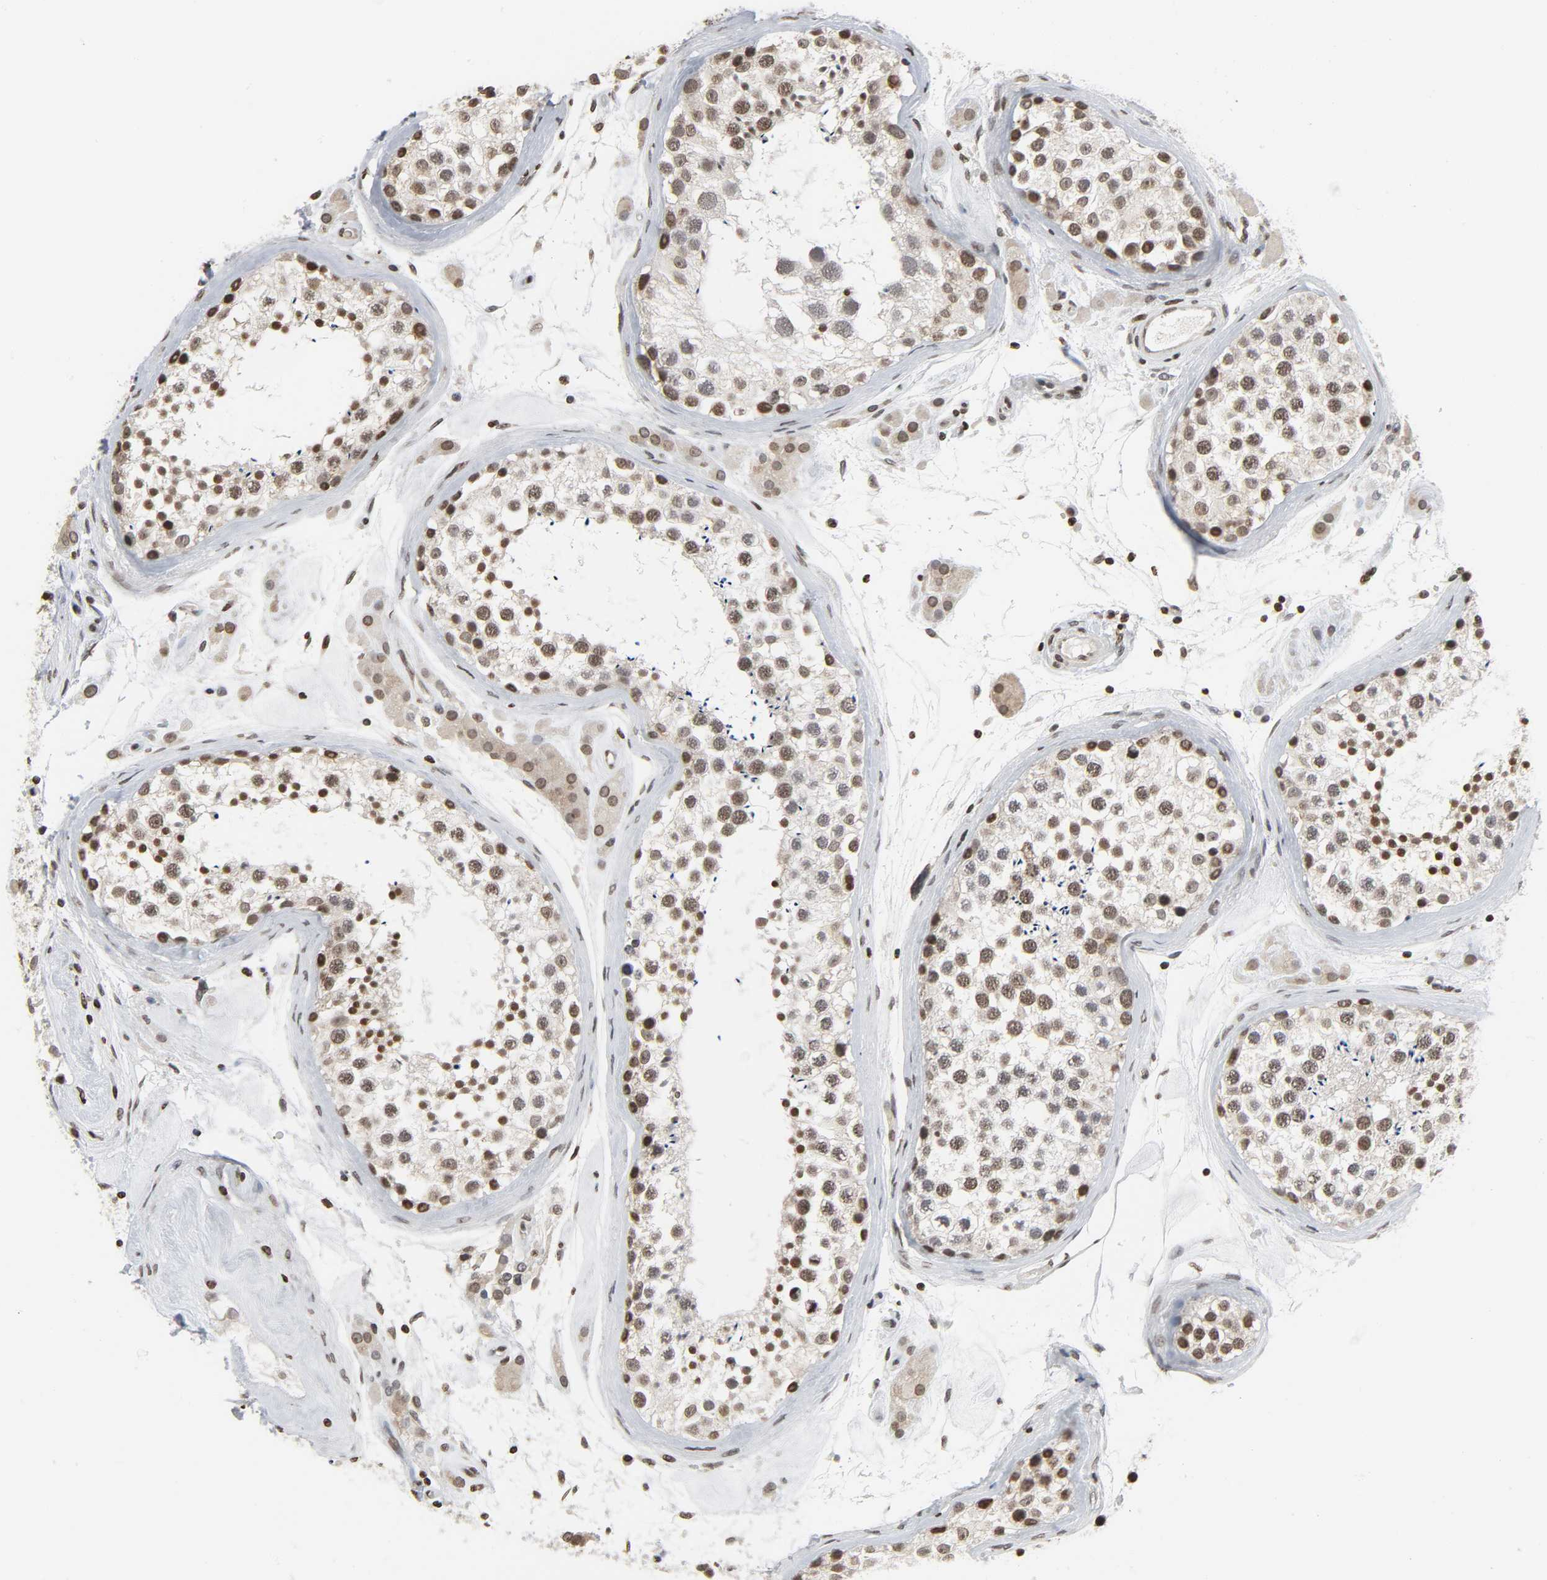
{"staining": {"intensity": "moderate", "quantity": ">75%", "location": "nuclear"}, "tissue": "testis", "cell_type": "Cells in seminiferous ducts", "image_type": "normal", "snomed": [{"axis": "morphology", "description": "Normal tissue, NOS"}, {"axis": "topography", "description": "Testis"}], "caption": "Protein staining of unremarkable testis displays moderate nuclear expression in approximately >75% of cells in seminiferous ducts.", "gene": "ELAVL1", "patient": {"sex": "male", "age": 46}}